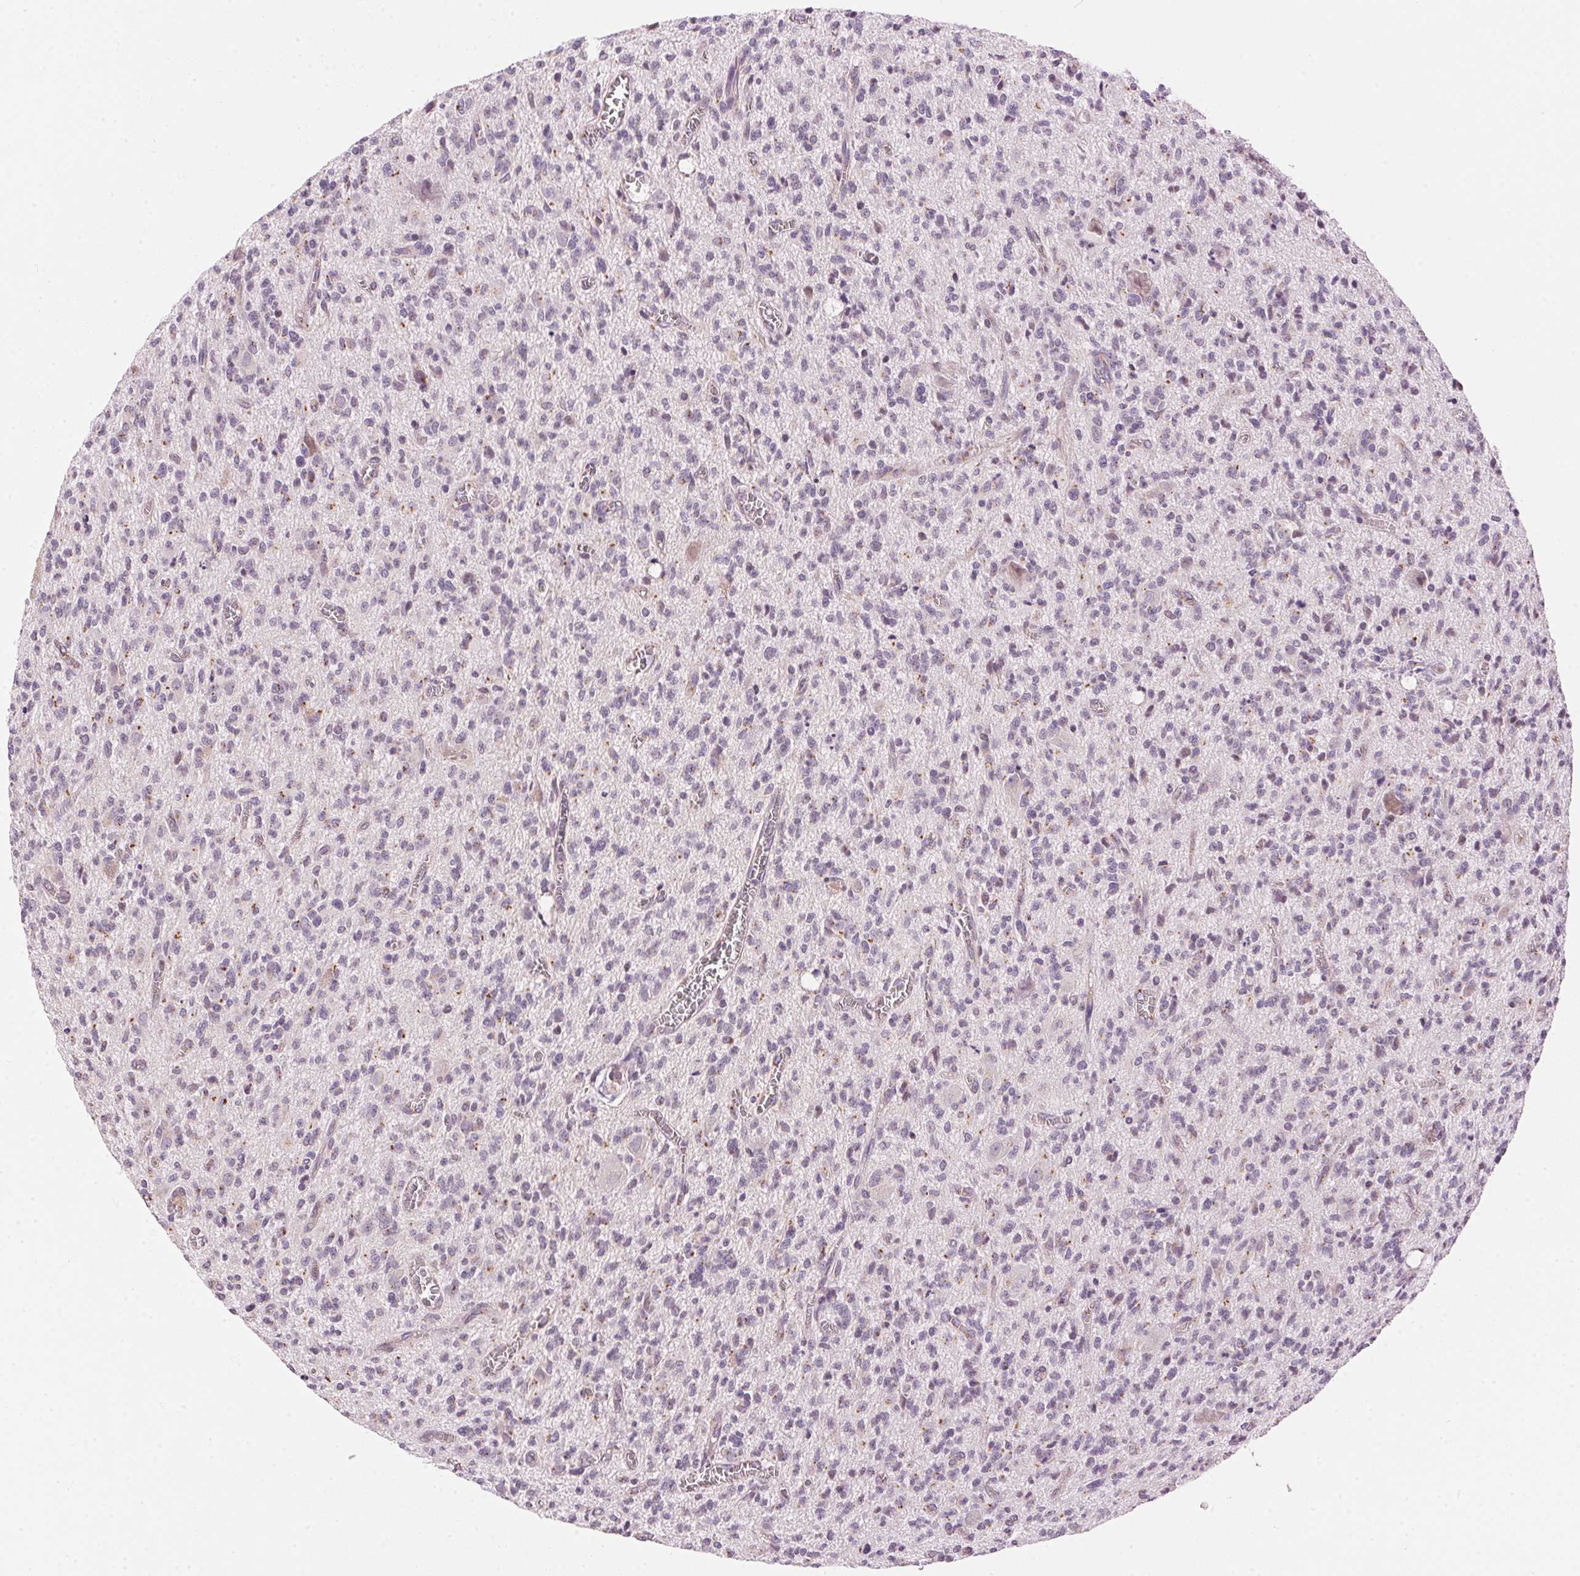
{"staining": {"intensity": "moderate", "quantity": "<25%", "location": "cytoplasmic/membranous"}, "tissue": "glioma", "cell_type": "Tumor cells", "image_type": "cancer", "snomed": [{"axis": "morphology", "description": "Glioma, malignant, Low grade"}, {"axis": "topography", "description": "Brain"}], "caption": "DAB immunohistochemical staining of human glioma displays moderate cytoplasmic/membranous protein positivity in approximately <25% of tumor cells. (Brightfield microscopy of DAB IHC at high magnification).", "gene": "GOLPH3", "patient": {"sex": "male", "age": 64}}